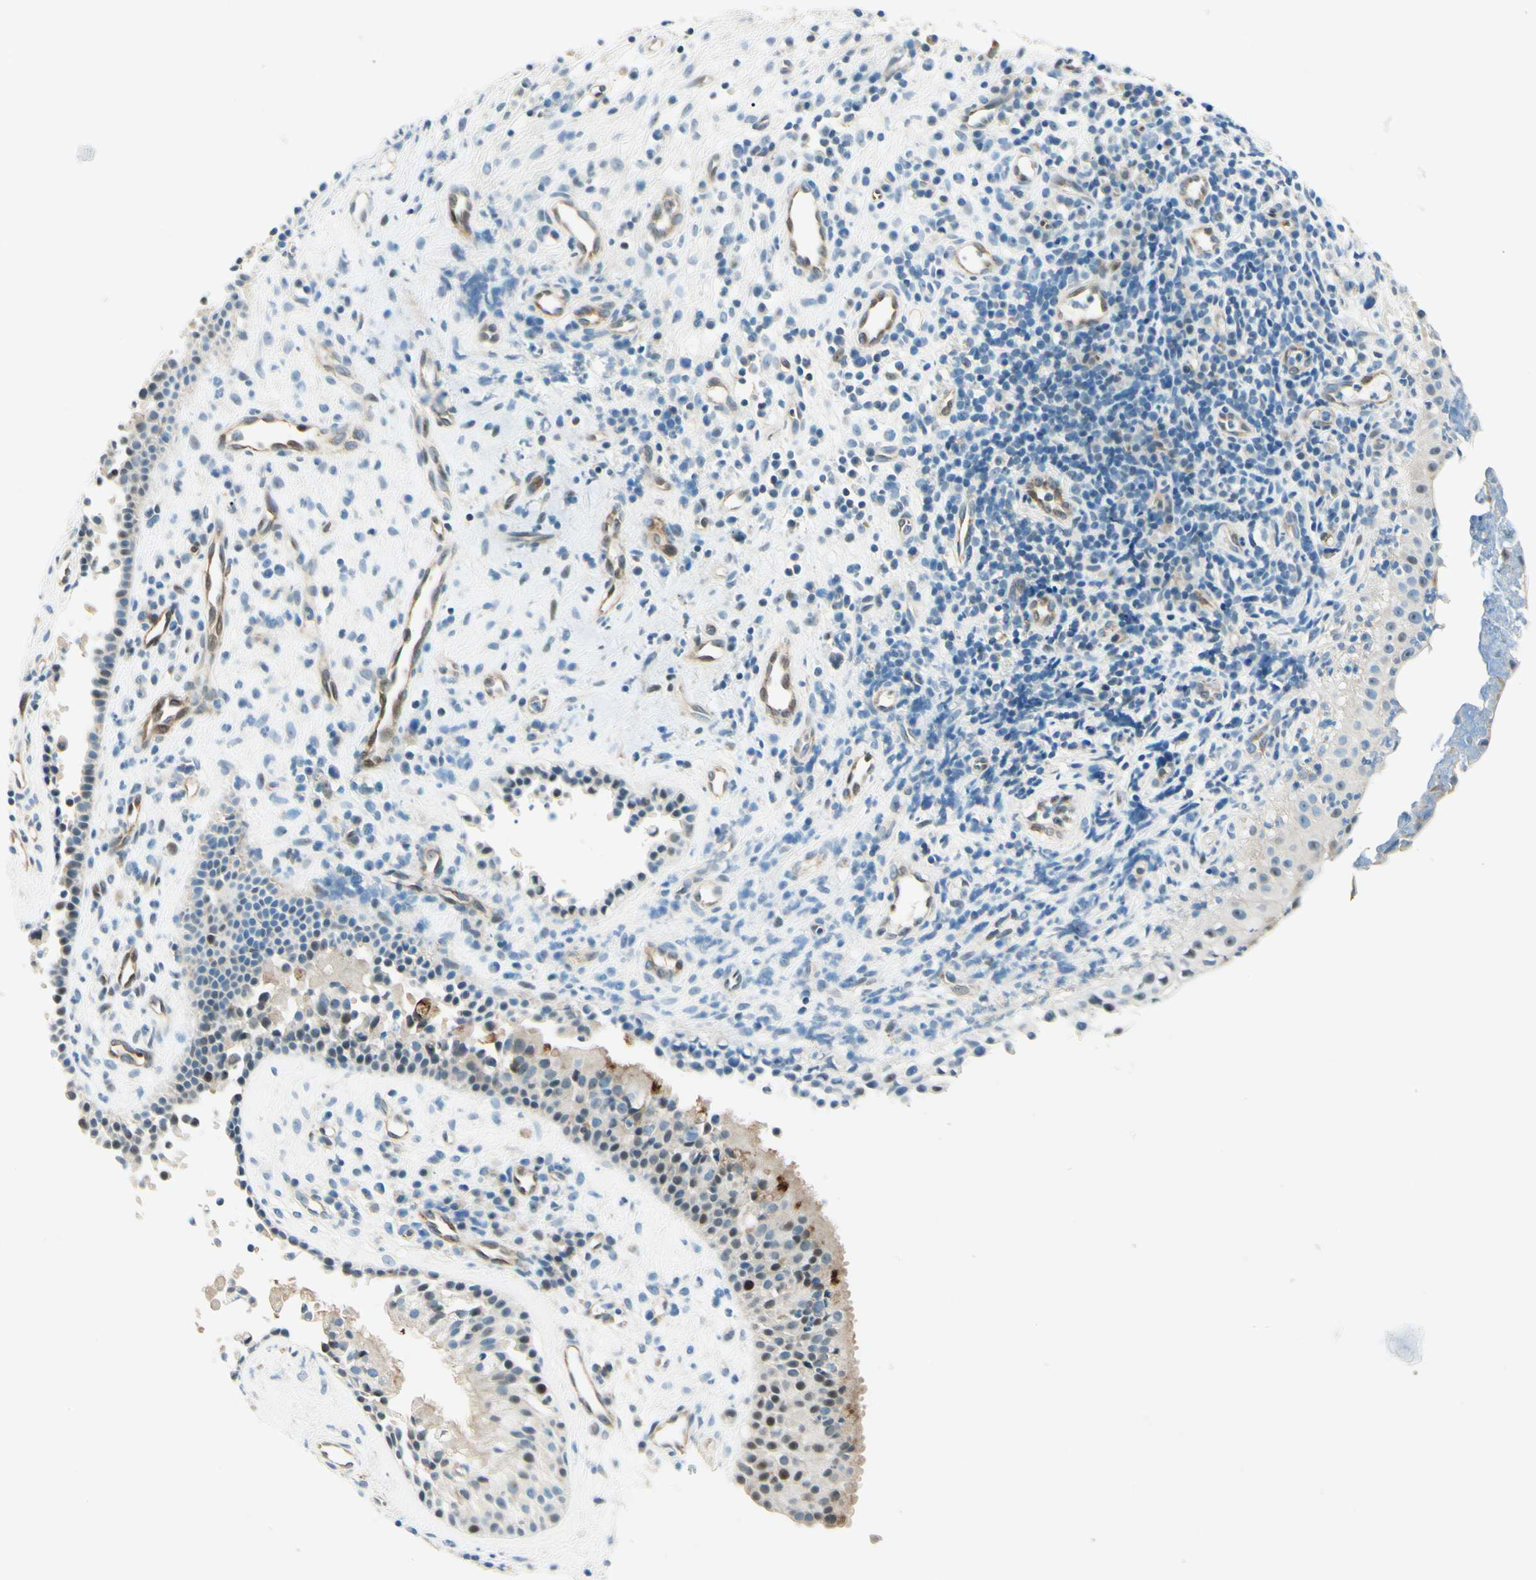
{"staining": {"intensity": "weak", "quantity": ">75%", "location": "cytoplasmic/membranous"}, "tissue": "nasopharynx", "cell_type": "Respiratory epithelial cells", "image_type": "normal", "snomed": [{"axis": "morphology", "description": "Normal tissue, NOS"}, {"axis": "topography", "description": "Nasopharynx"}], "caption": "Immunohistochemical staining of benign nasopharynx exhibits weak cytoplasmic/membranous protein positivity in about >75% of respiratory epithelial cells.", "gene": "TAOK2", "patient": {"sex": "female", "age": 51}}